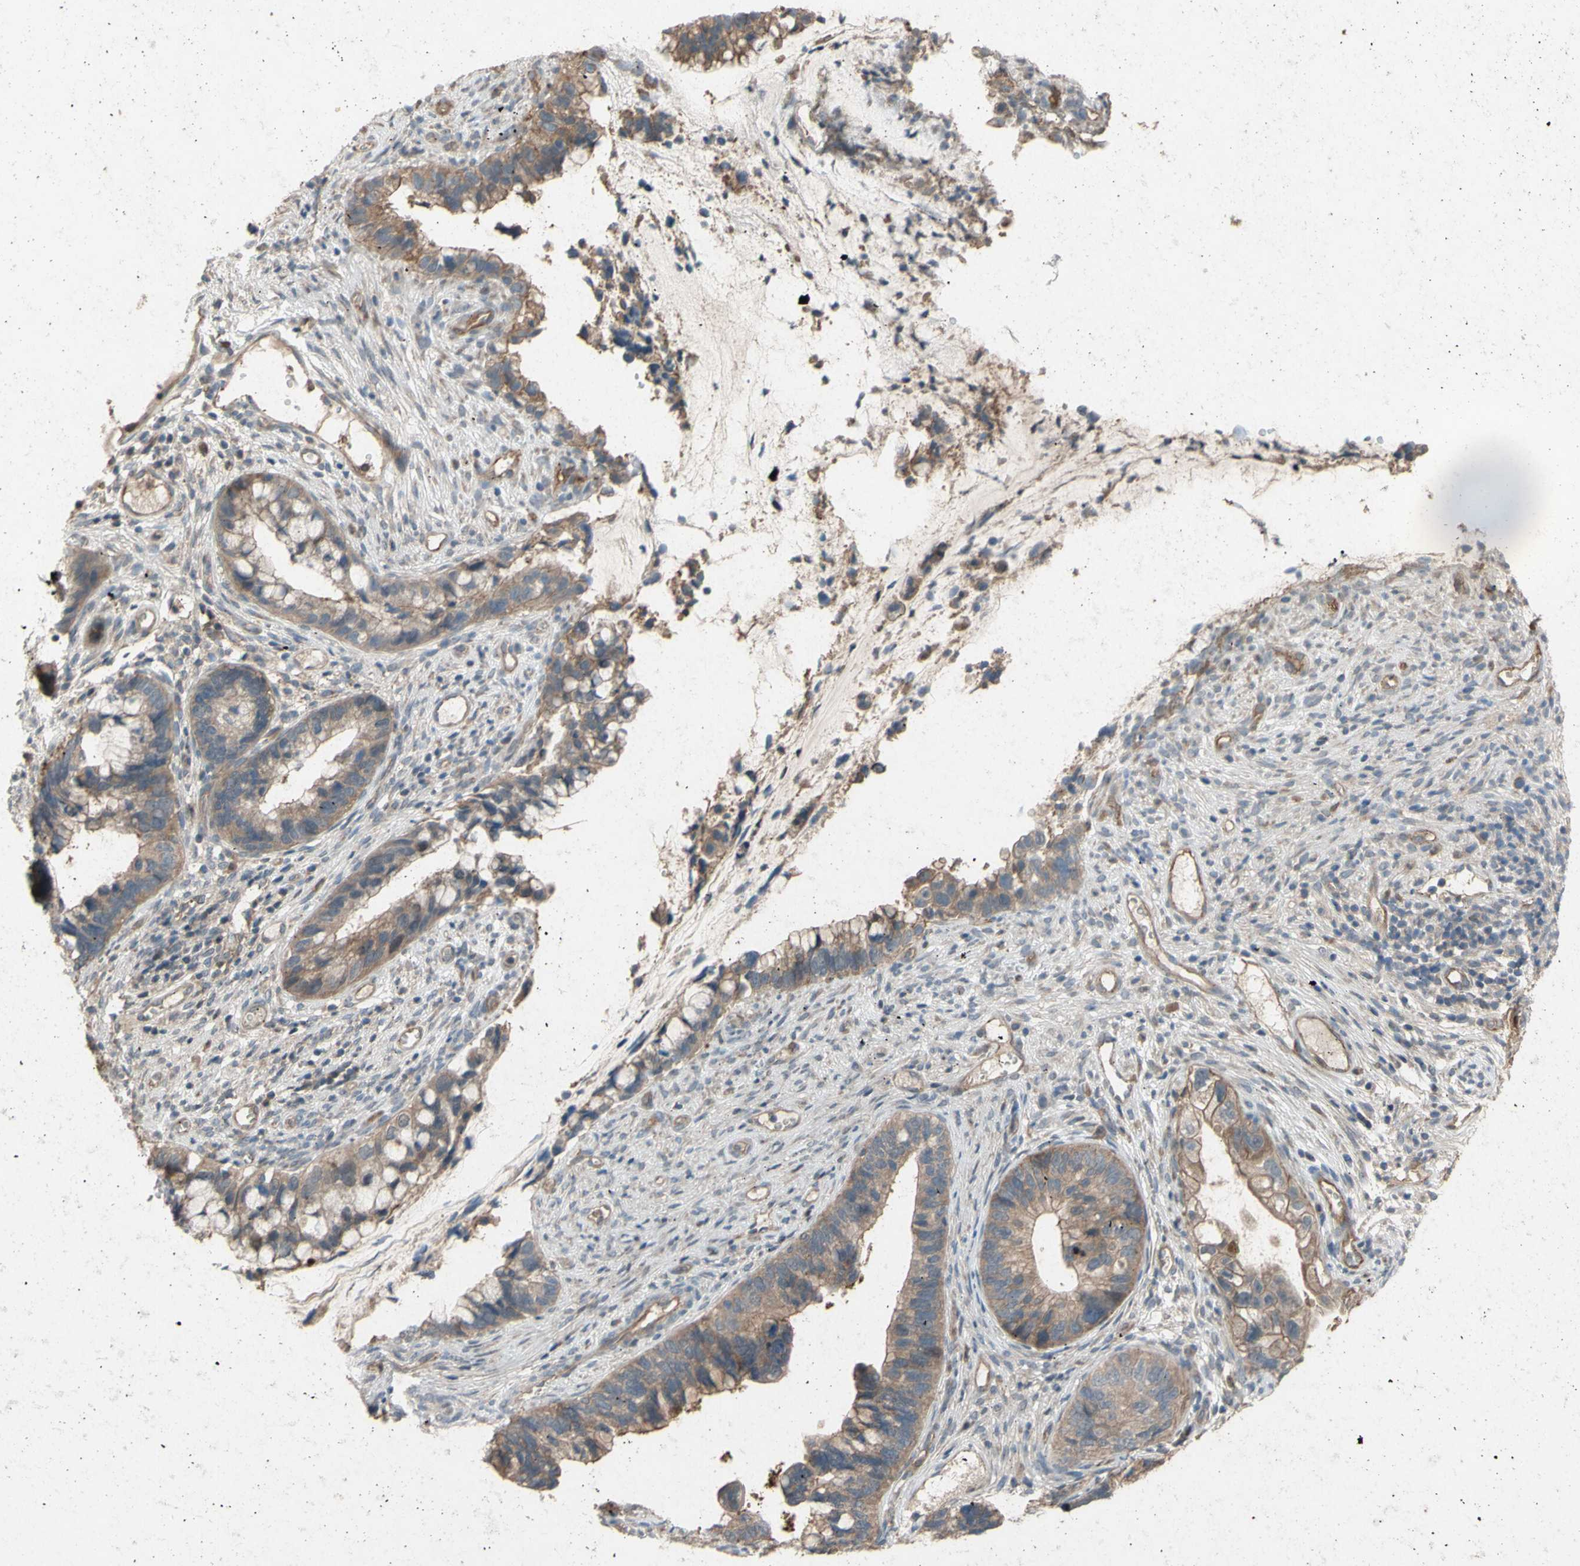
{"staining": {"intensity": "moderate", "quantity": ">75%", "location": "cytoplasmic/membranous"}, "tissue": "cervical cancer", "cell_type": "Tumor cells", "image_type": "cancer", "snomed": [{"axis": "morphology", "description": "Adenocarcinoma, NOS"}, {"axis": "topography", "description": "Cervix"}], "caption": "Protein expression analysis of human cervical cancer reveals moderate cytoplasmic/membranous staining in approximately >75% of tumor cells.", "gene": "SHROOM4", "patient": {"sex": "female", "age": 44}}